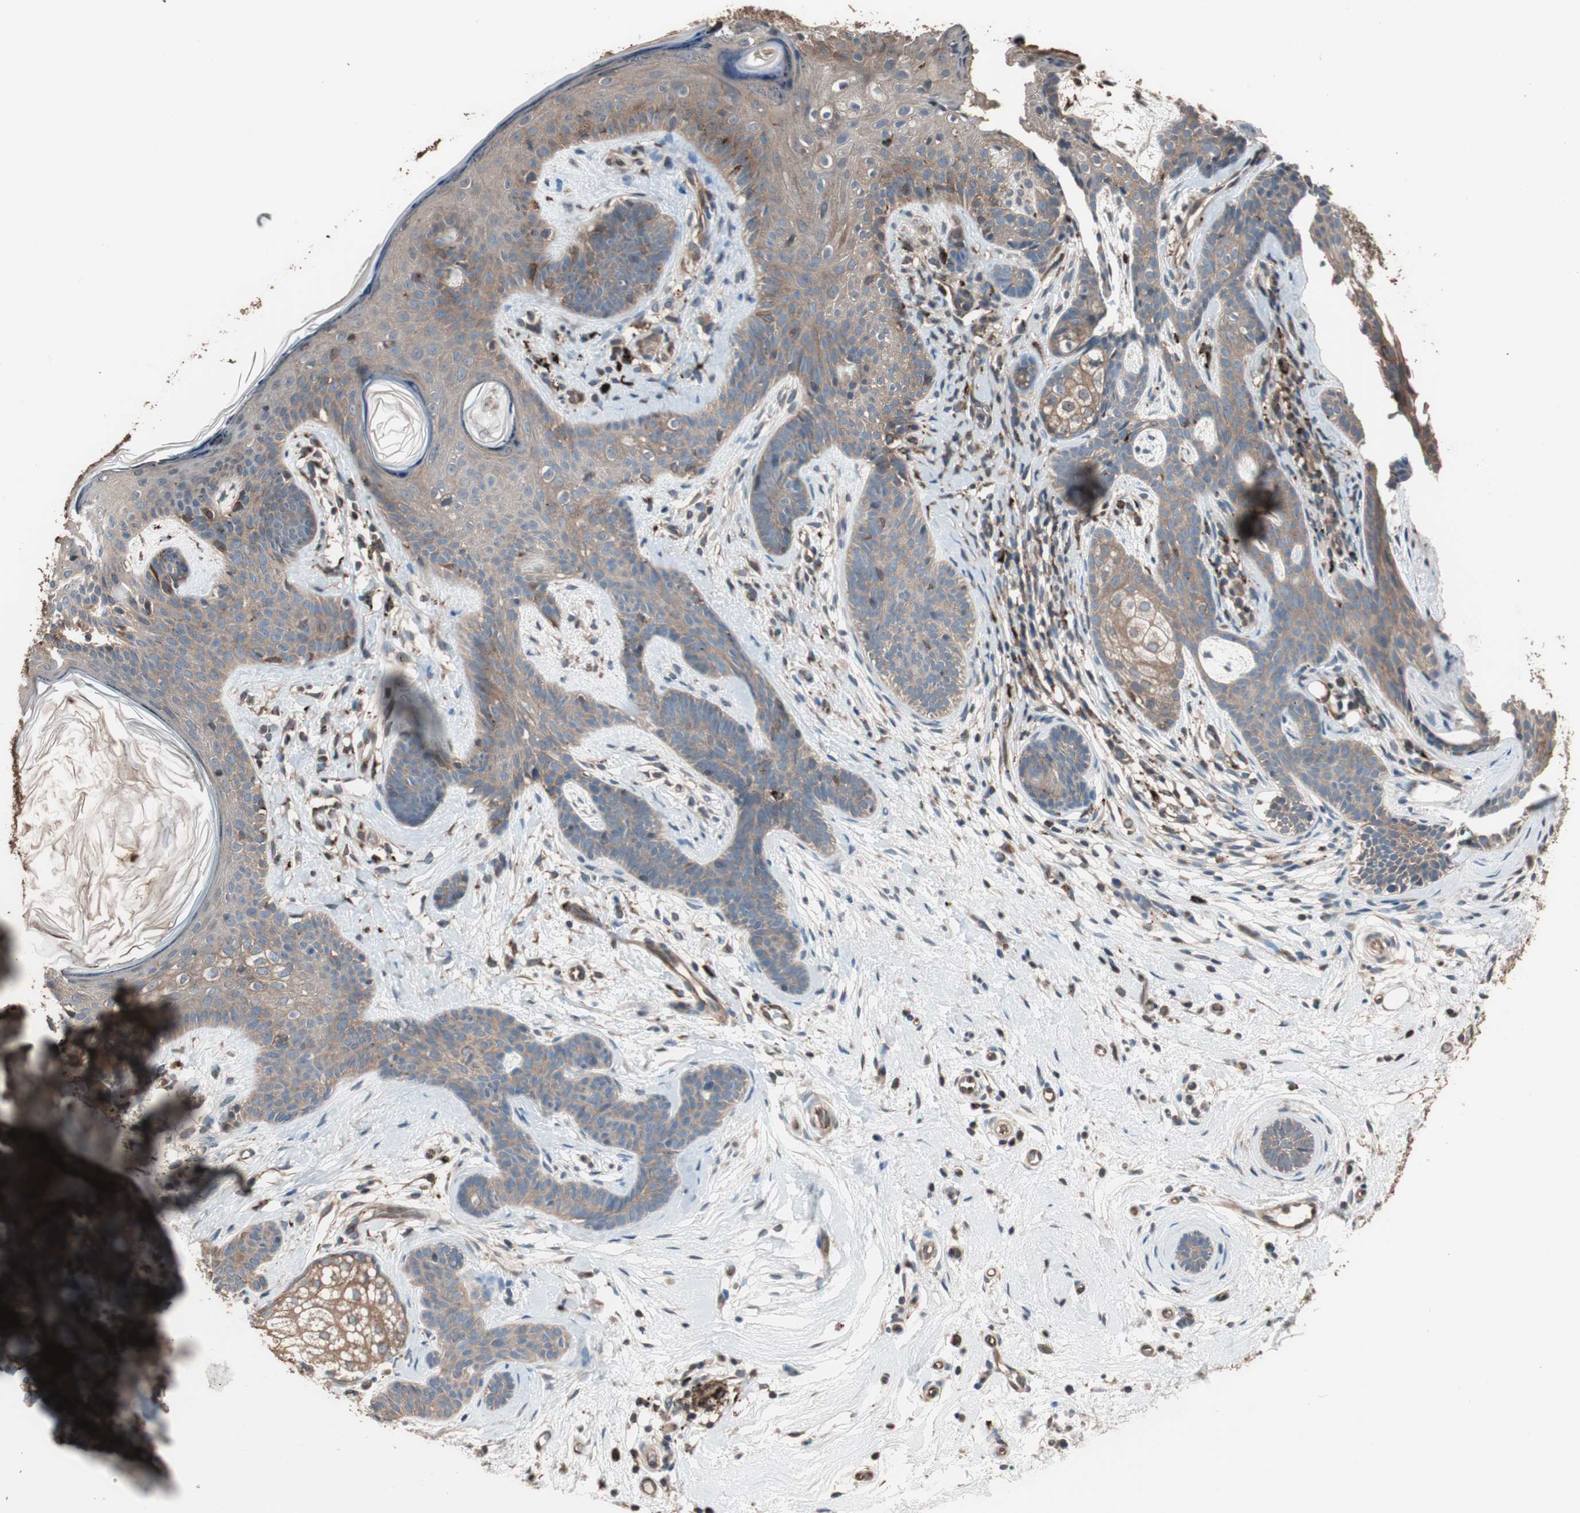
{"staining": {"intensity": "moderate", "quantity": ">75%", "location": "cytoplasmic/membranous"}, "tissue": "skin cancer", "cell_type": "Tumor cells", "image_type": "cancer", "snomed": [{"axis": "morphology", "description": "Developmental malformation"}, {"axis": "morphology", "description": "Basal cell carcinoma"}, {"axis": "topography", "description": "Skin"}], "caption": "Skin basal cell carcinoma tissue exhibits moderate cytoplasmic/membranous expression in approximately >75% of tumor cells", "gene": "CCT3", "patient": {"sex": "female", "age": 62}}